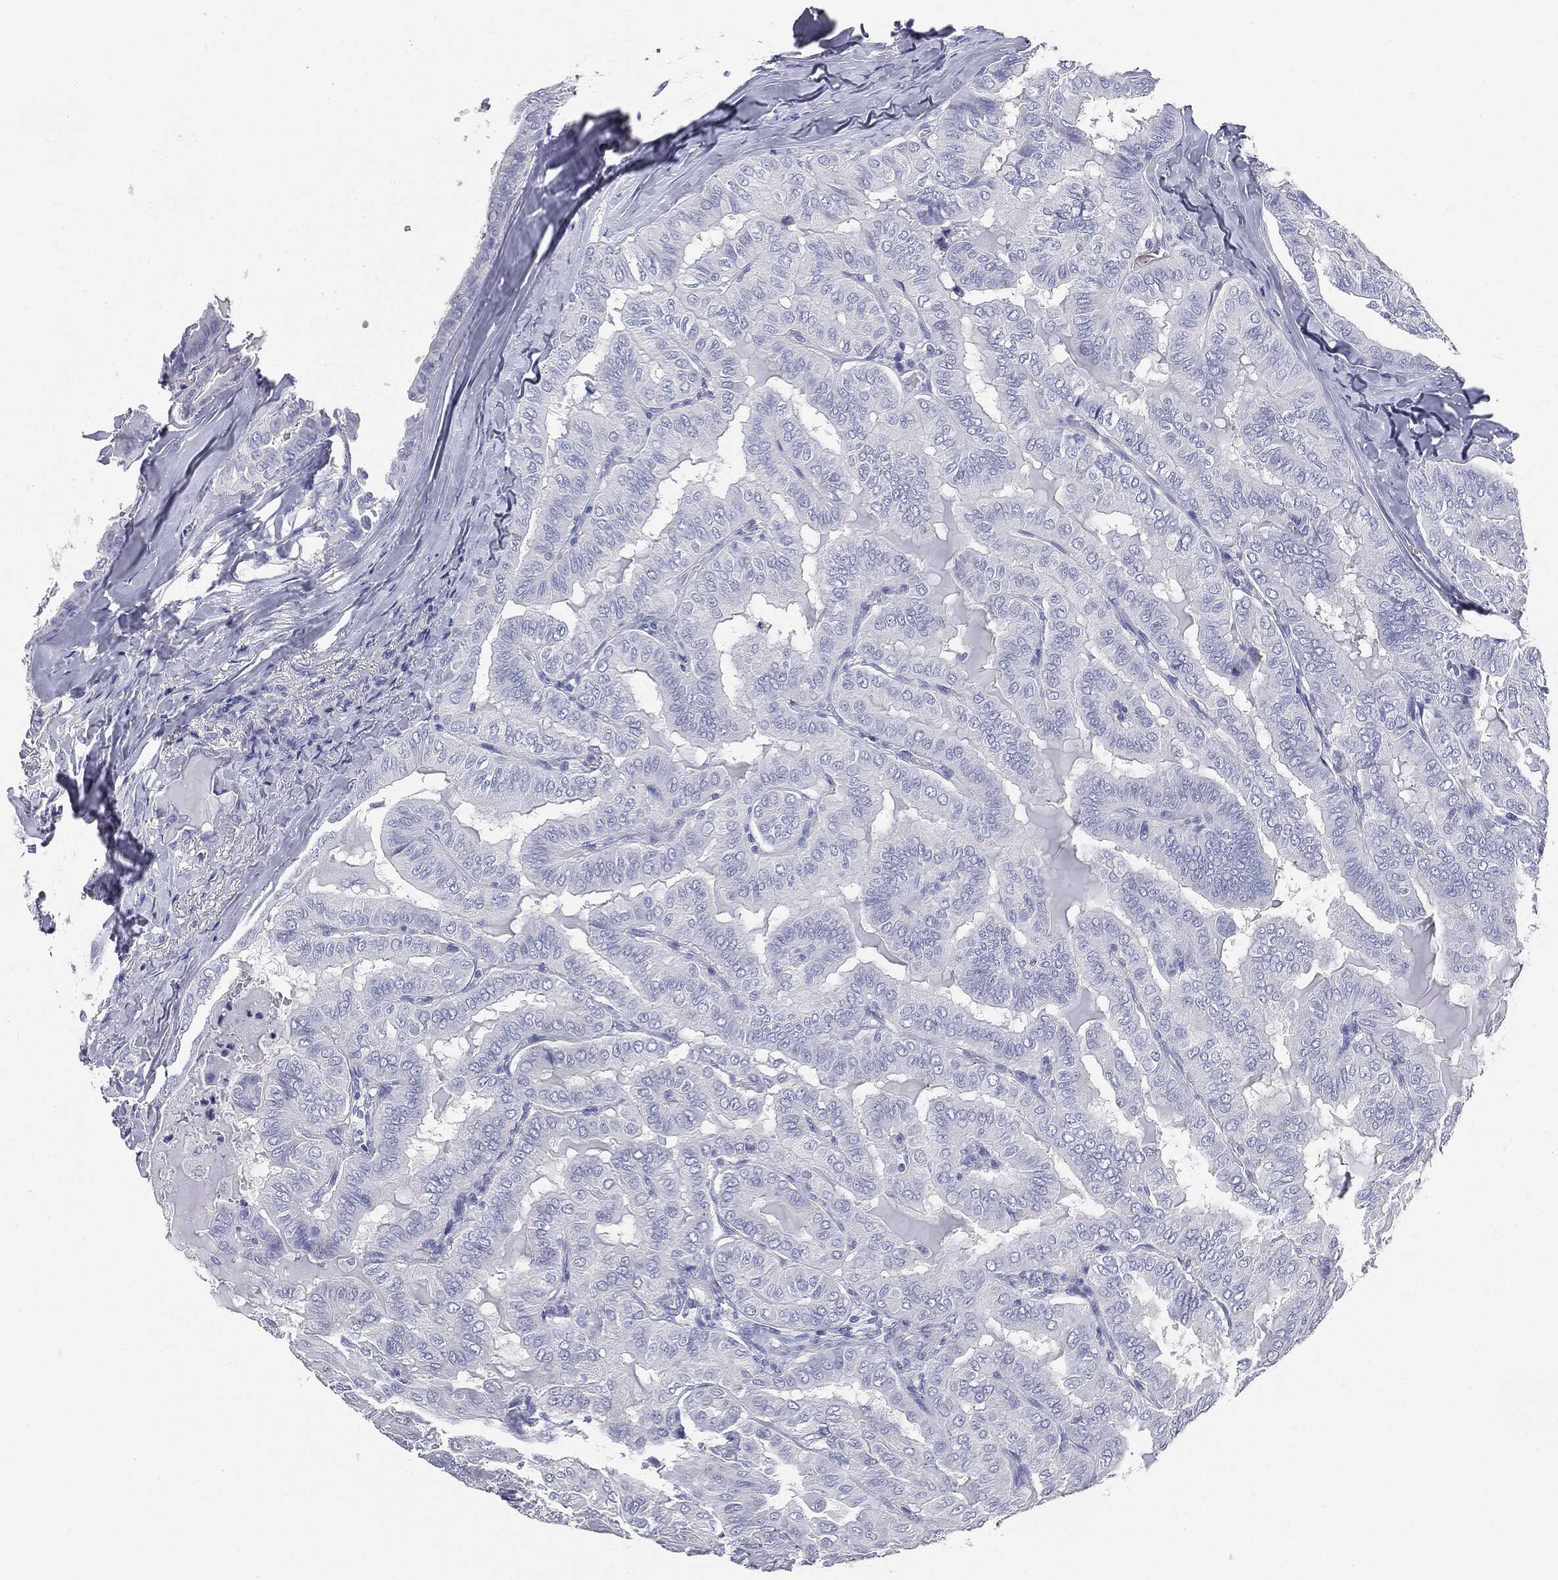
{"staining": {"intensity": "negative", "quantity": "none", "location": "none"}, "tissue": "thyroid cancer", "cell_type": "Tumor cells", "image_type": "cancer", "snomed": [{"axis": "morphology", "description": "Papillary adenocarcinoma, NOS"}, {"axis": "topography", "description": "Thyroid gland"}], "caption": "High magnification brightfield microscopy of thyroid papillary adenocarcinoma stained with DAB (brown) and counterstained with hematoxylin (blue): tumor cells show no significant positivity.", "gene": "CUZD1", "patient": {"sex": "female", "age": 68}}